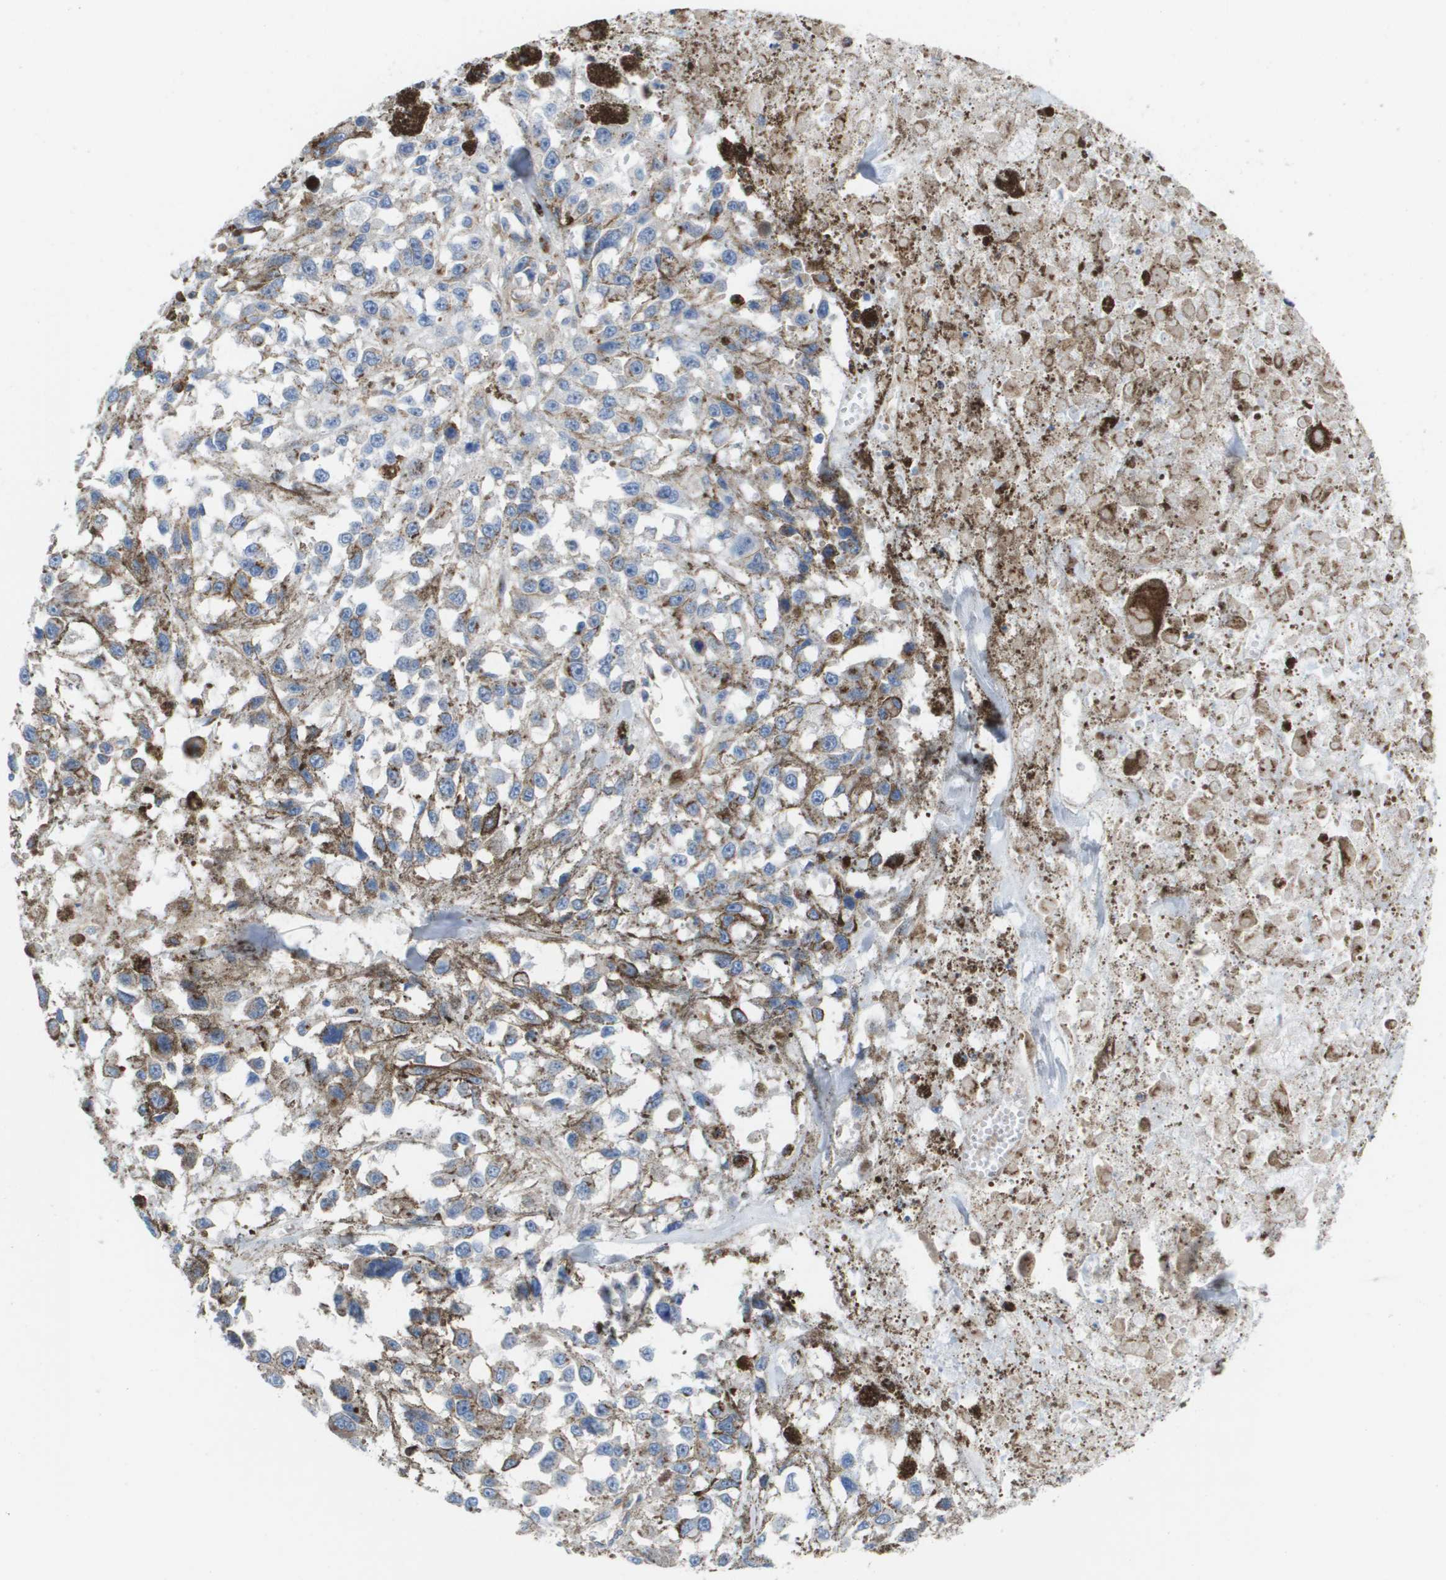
{"staining": {"intensity": "weak", "quantity": "<25%", "location": "cytoplasmic/membranous"}, "tissue": "melanoma", "cell_type": "Tumor cells", "image_type": "cancer", "snomed": [{"axis": "morphology", "description": "Malignant melanoma, Metastatic site"}, {"axis": "topography", "description": "Lymph node"}], "caption": "Tumor cells show no significant positivity in malignant melanoma (metastatic site).", "gene": "SLC37A2", "patient": {"sex": "male", "age": 59}}